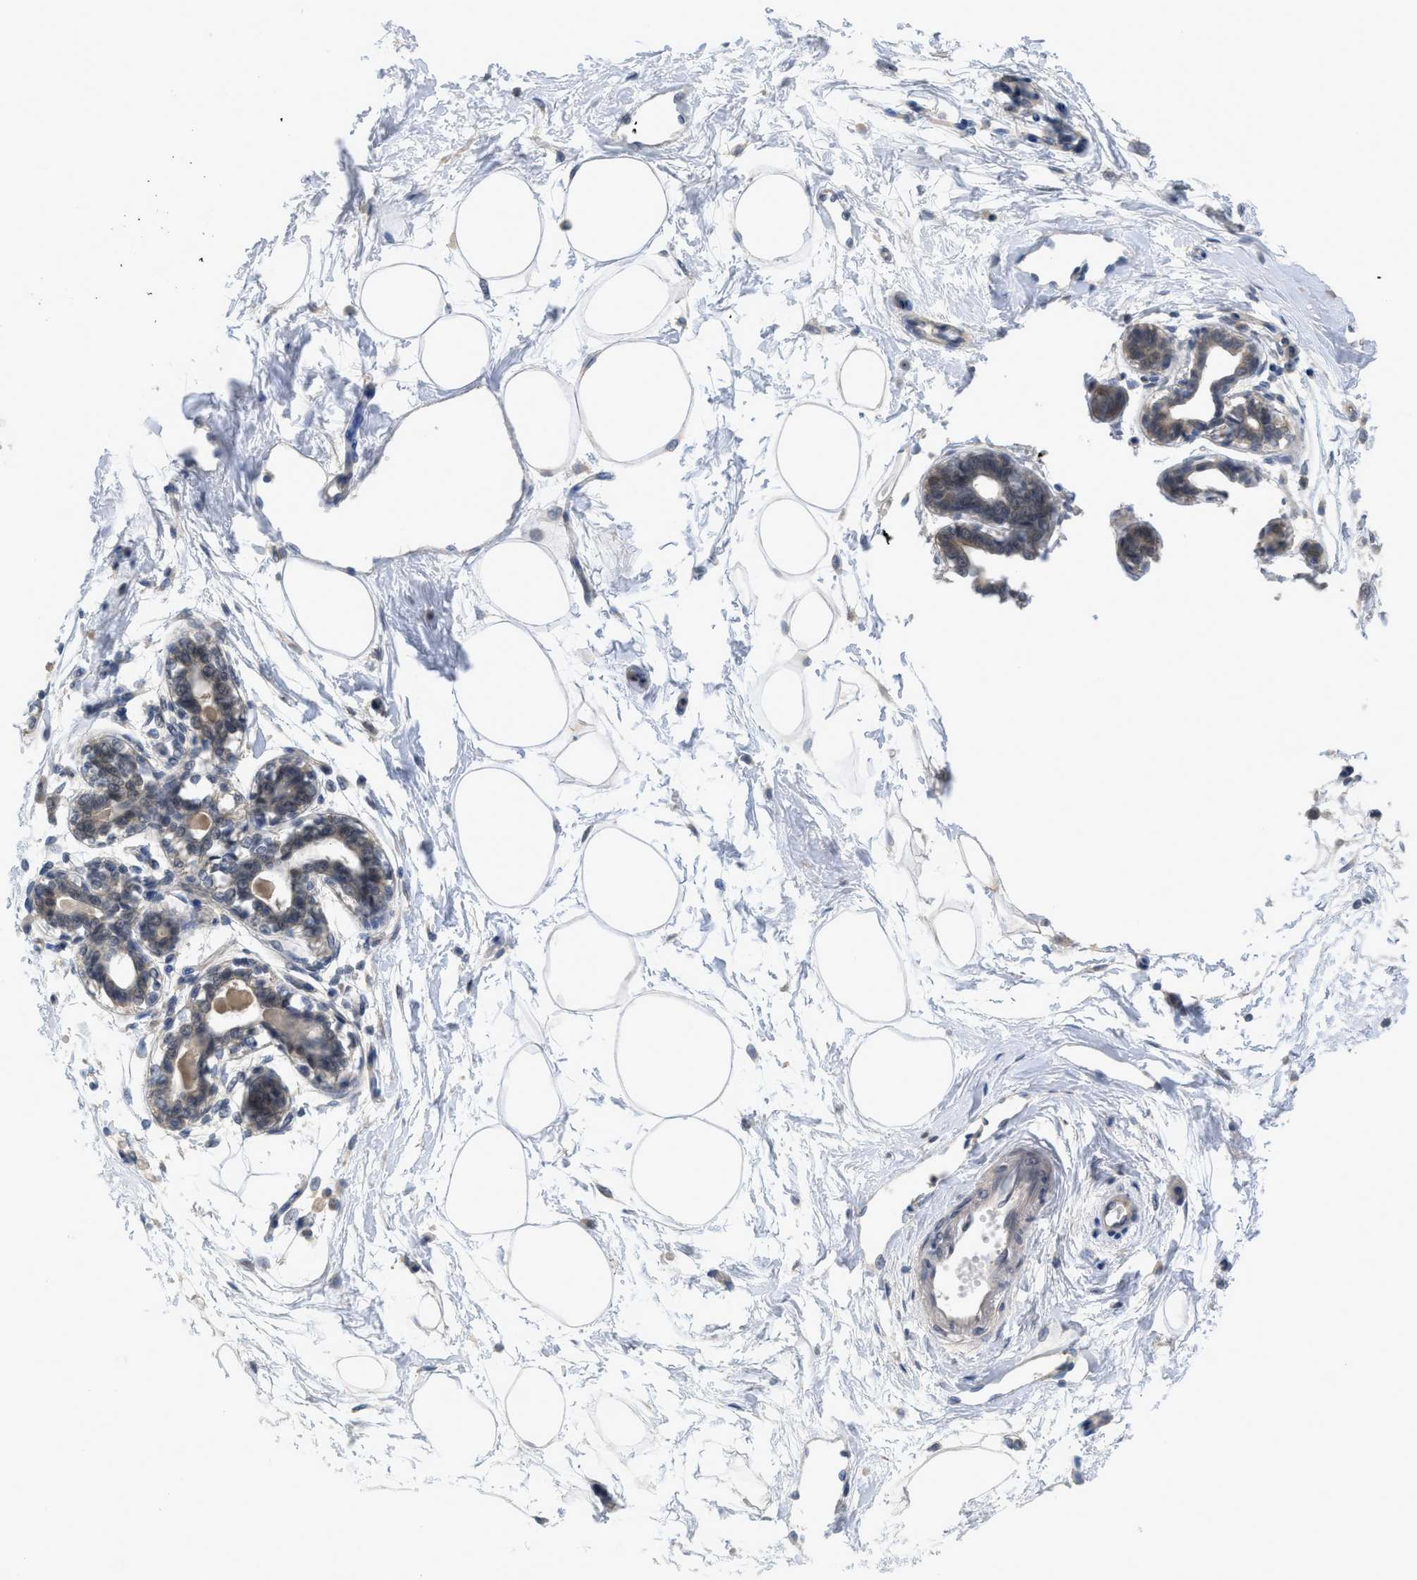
{"staining": {"intensity": "negative", "quantity": "none", "location": "none"}, "tissue": "breast", "cell_type": "Adipocytes", "image_type": "normal", "snomed": [{"axis": "morphology", "description": "Normal tissue, NOS"}, {"axis": "topography", "description": "Breast"}], "caption": "DAB immunohistochemical staining of benign human breast displays no significant expression in adipocytes.", "gene": "TNFAIP1", "patient": {"sex": "female", "age": 45}}